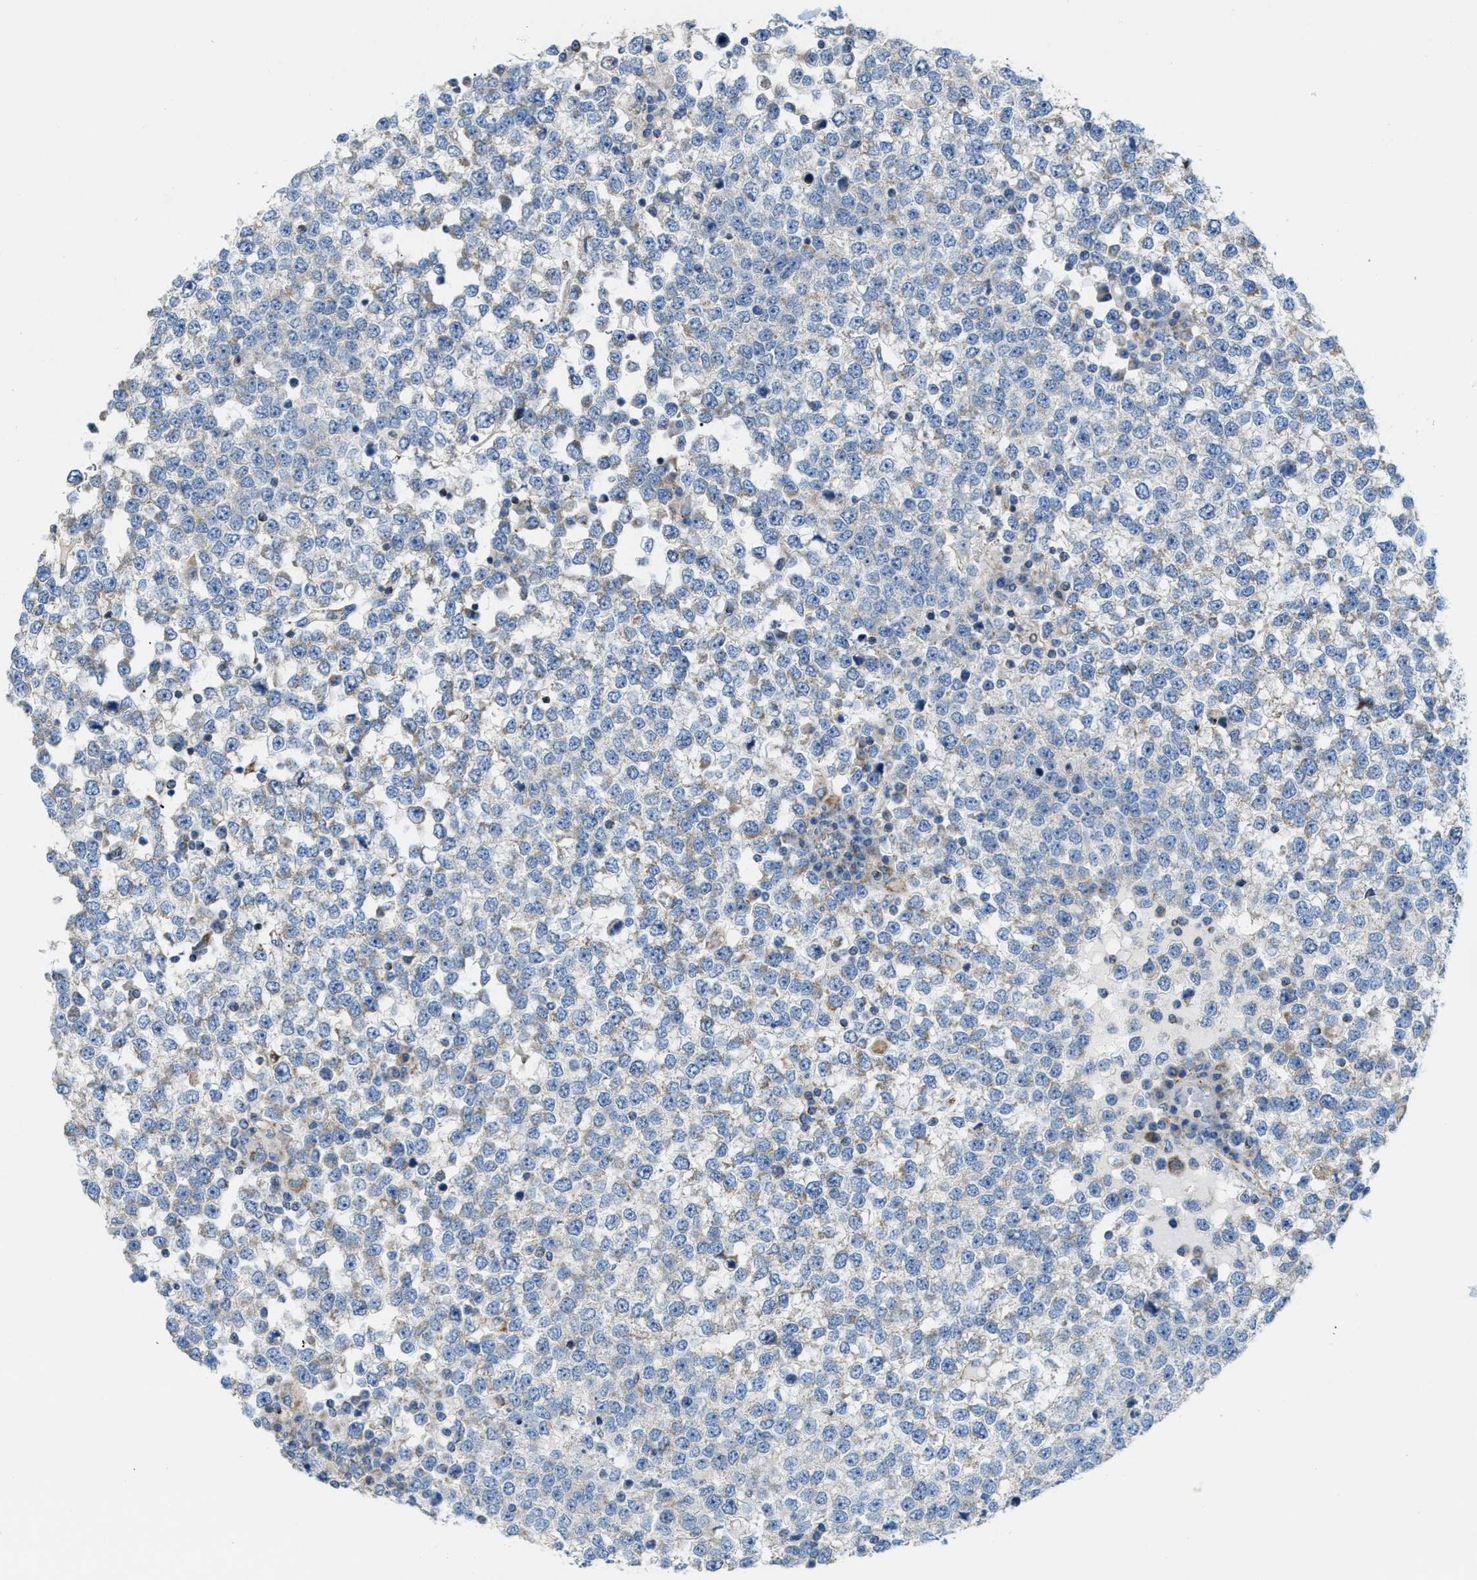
{"staining": {"intensity": "weak", "quantity": "<25%", "location": "cytoplasmic/membranous"}, "tissue": "testis cancer", "cell_type": "Tumor cells", "image_type": "cancer", "snomed": [{"axis": "morphology", "description": "Seminoma, NOS"}, {"axis": "topography", "description": "Testis"}], "caption": "Micrograph shows no significant protein positivity in tumor cells of testis cancer.", "gene": "JADE1", "patient": {"sex": "male", "age": 65}}